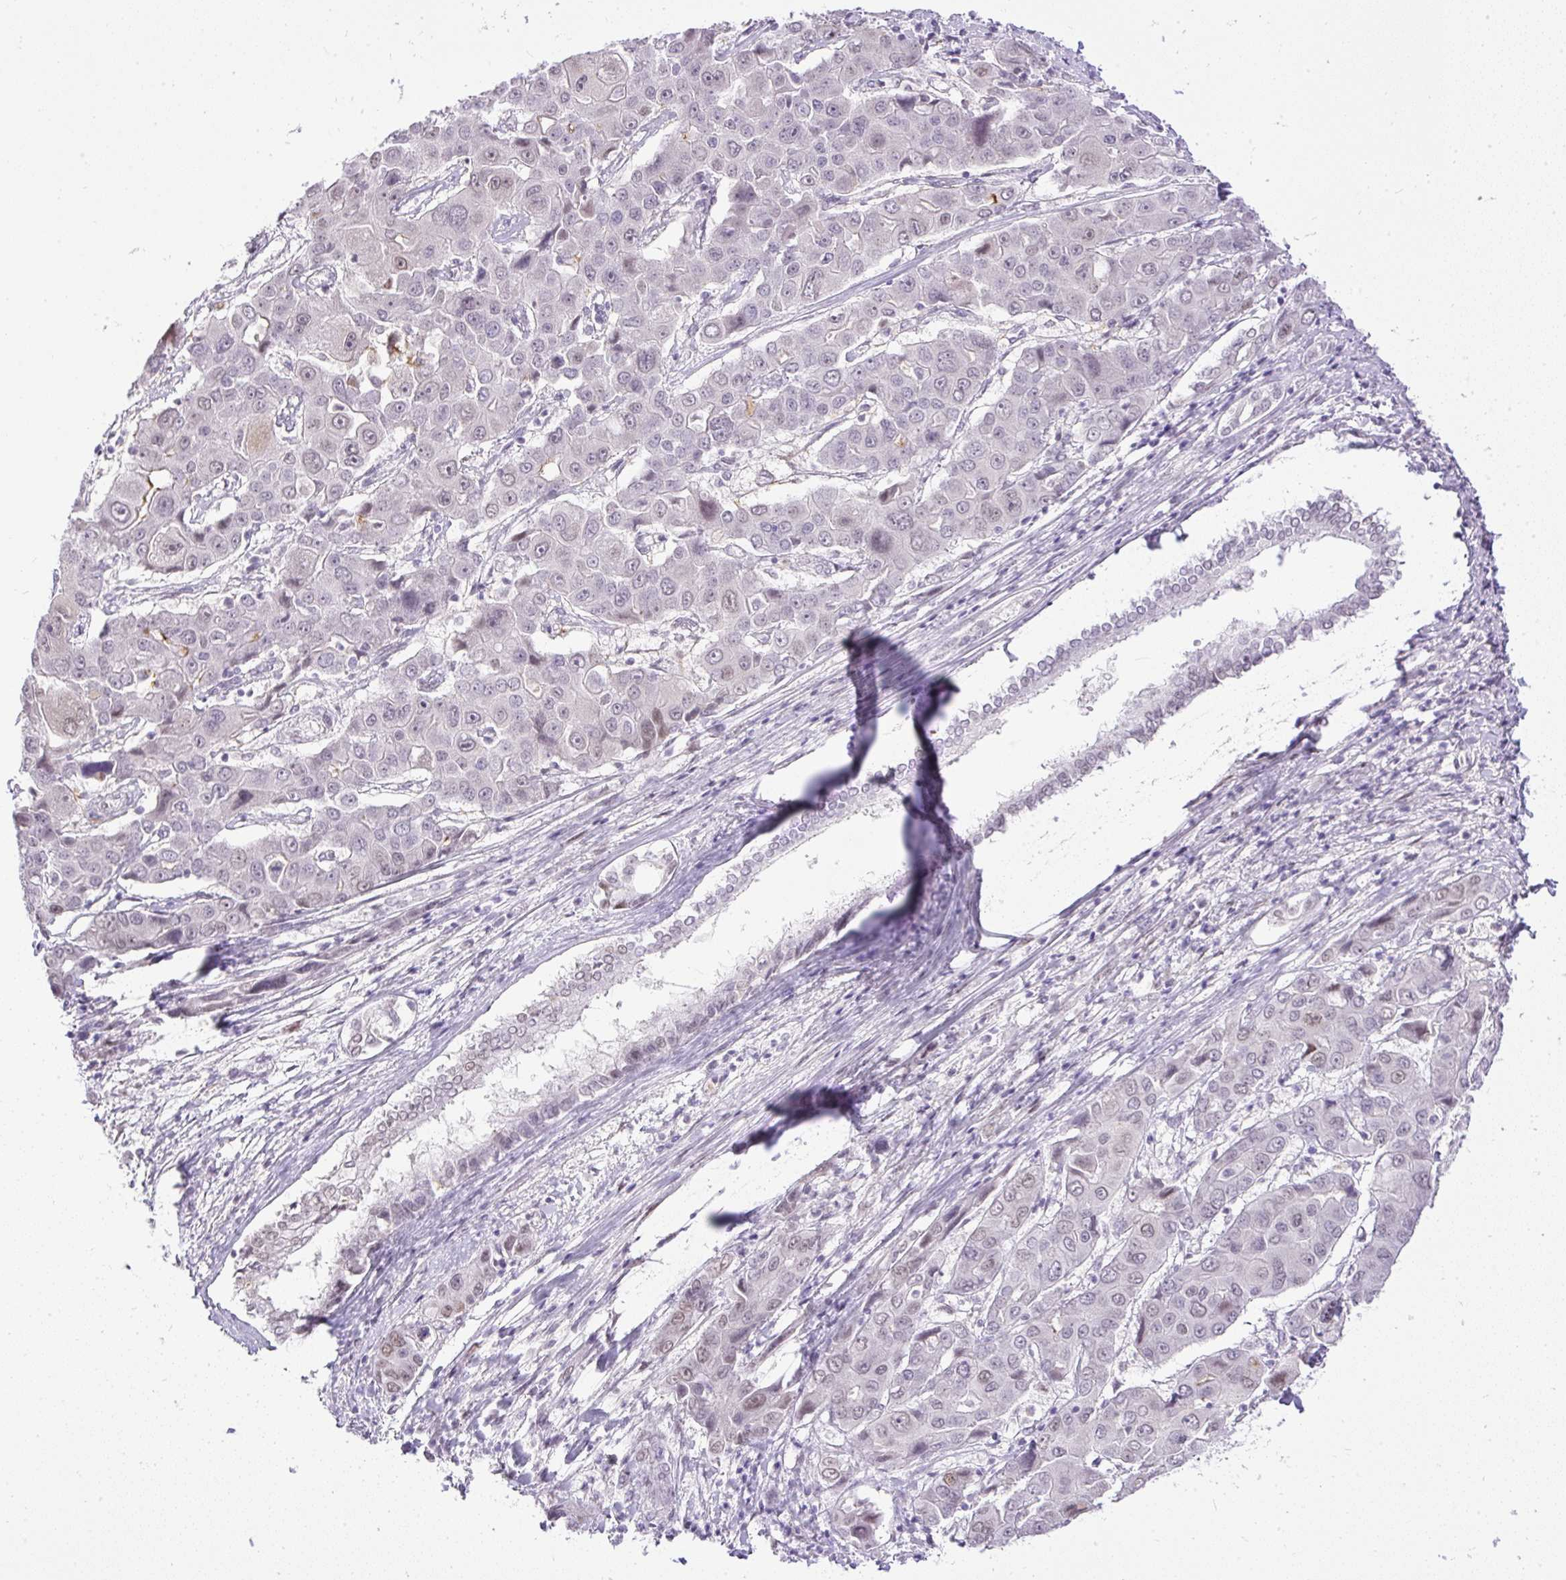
{"staining": {"intensity": "weak", "quantity": "<25%", "location": "nuclear"}, "tissue": "liver cancer", "cell_type": "Tumor cells", "image_type": "cancer", "snomed": [{"axis": "morphology", "description": "Cholangiocarcinoma"}, {"axis": "topography", "description": "Liver"}], "caption": "Liver cancer (cholangiocarcinoma) stained for a protein using IHC reveals no expression tumor cells.", "gene": "WNT10B", "patient": {"sex": "male", "age": 67}}